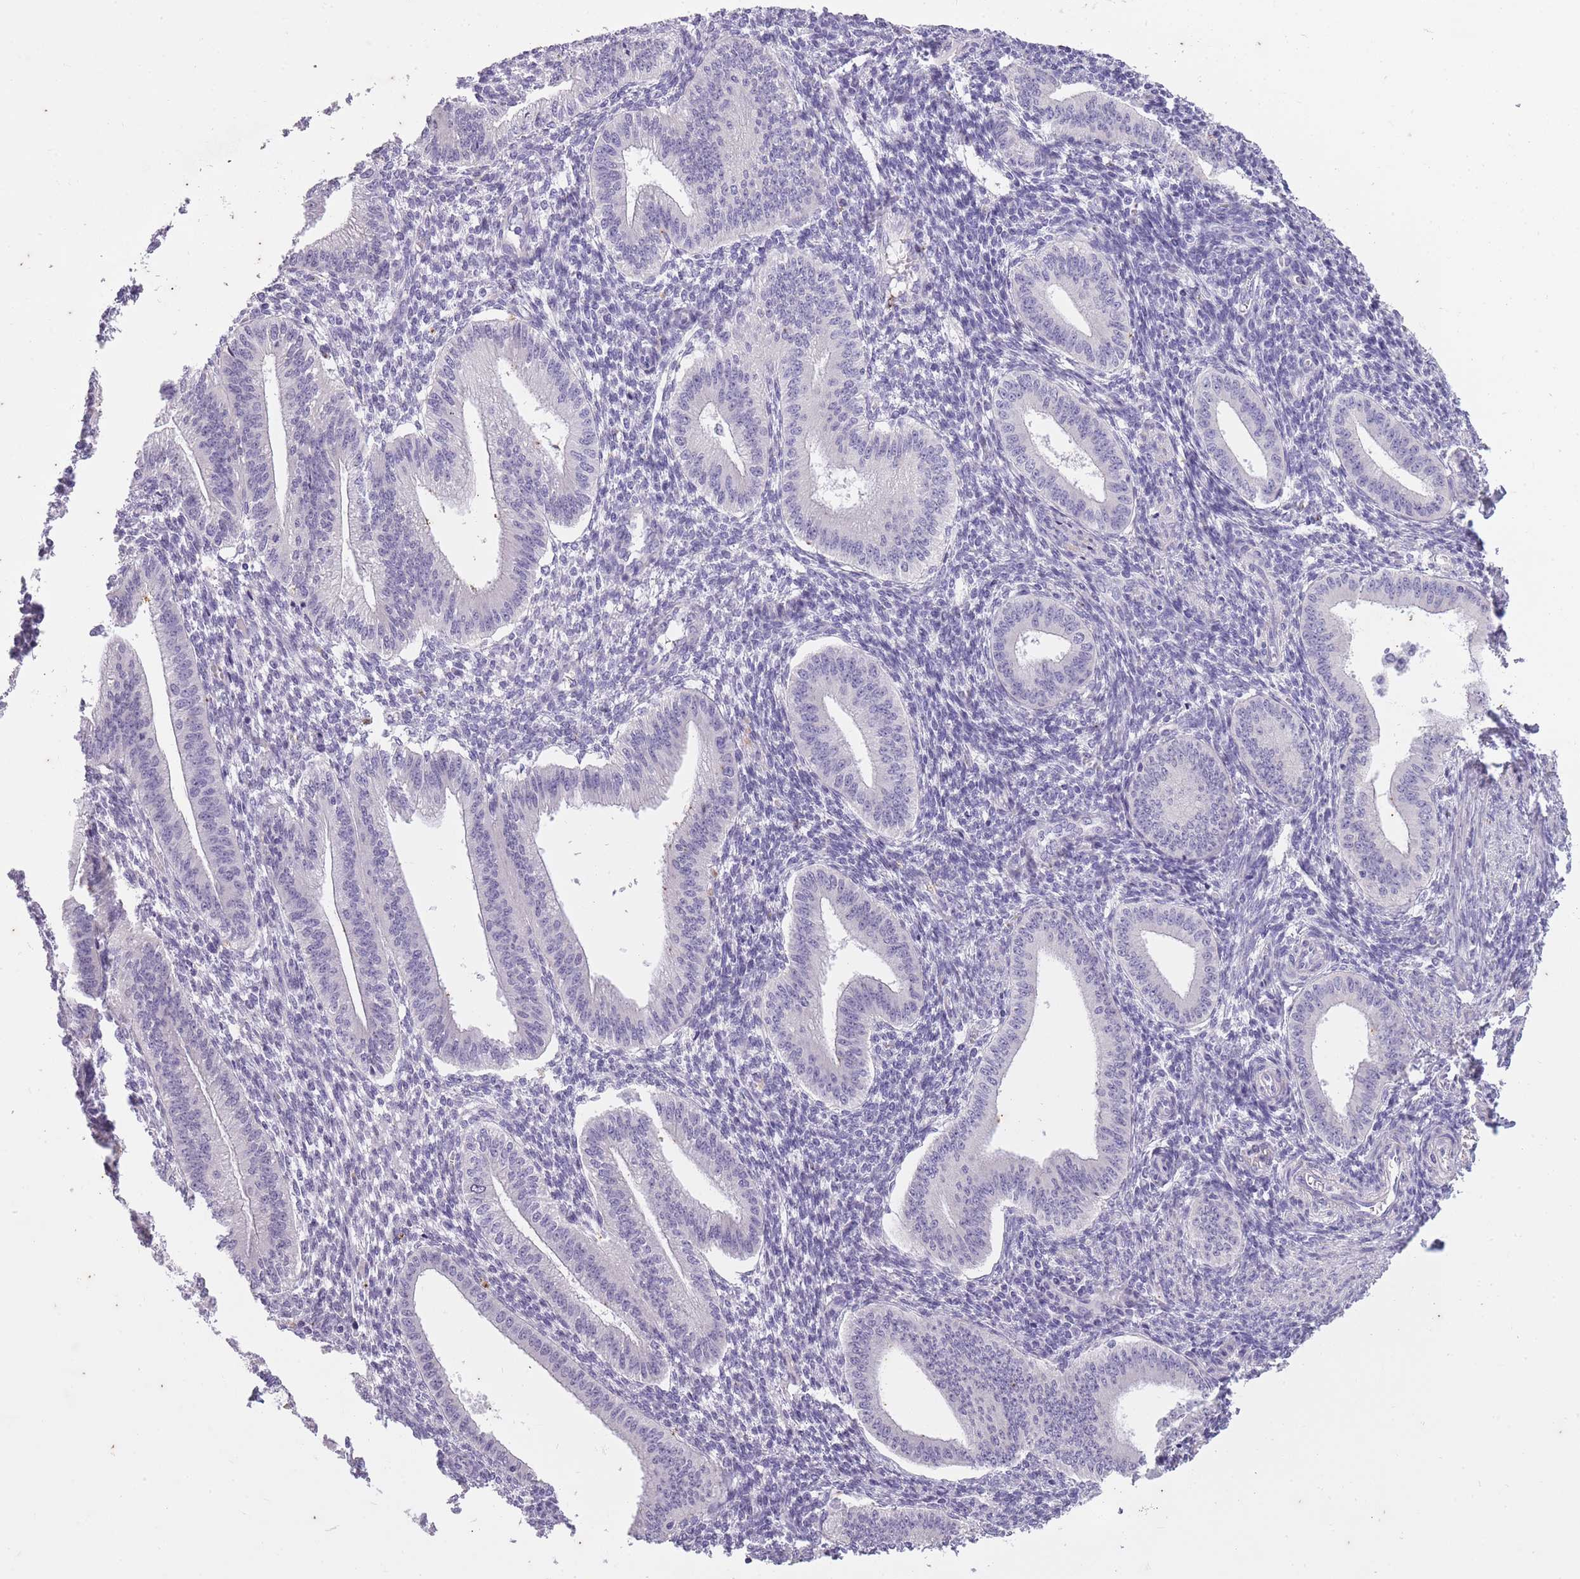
{"staining": {"intensity": "negative", "quantity": "none", "location": "none"}, "tissue": "endometrium", "cell_type": "Cells in endometrial stroma", "image_type": "normal", "snomed": [{"axis": "morphology", "description": "Normal tissue, NOS"}, {"axis": "topography", "description": "Endometrium"}], "caption": "Cells in endometrial stroma show no significant protein expression in normal endometrium.", "gene": "CNTNAP3B", "patient": {"sex": "female", "age": 34}}